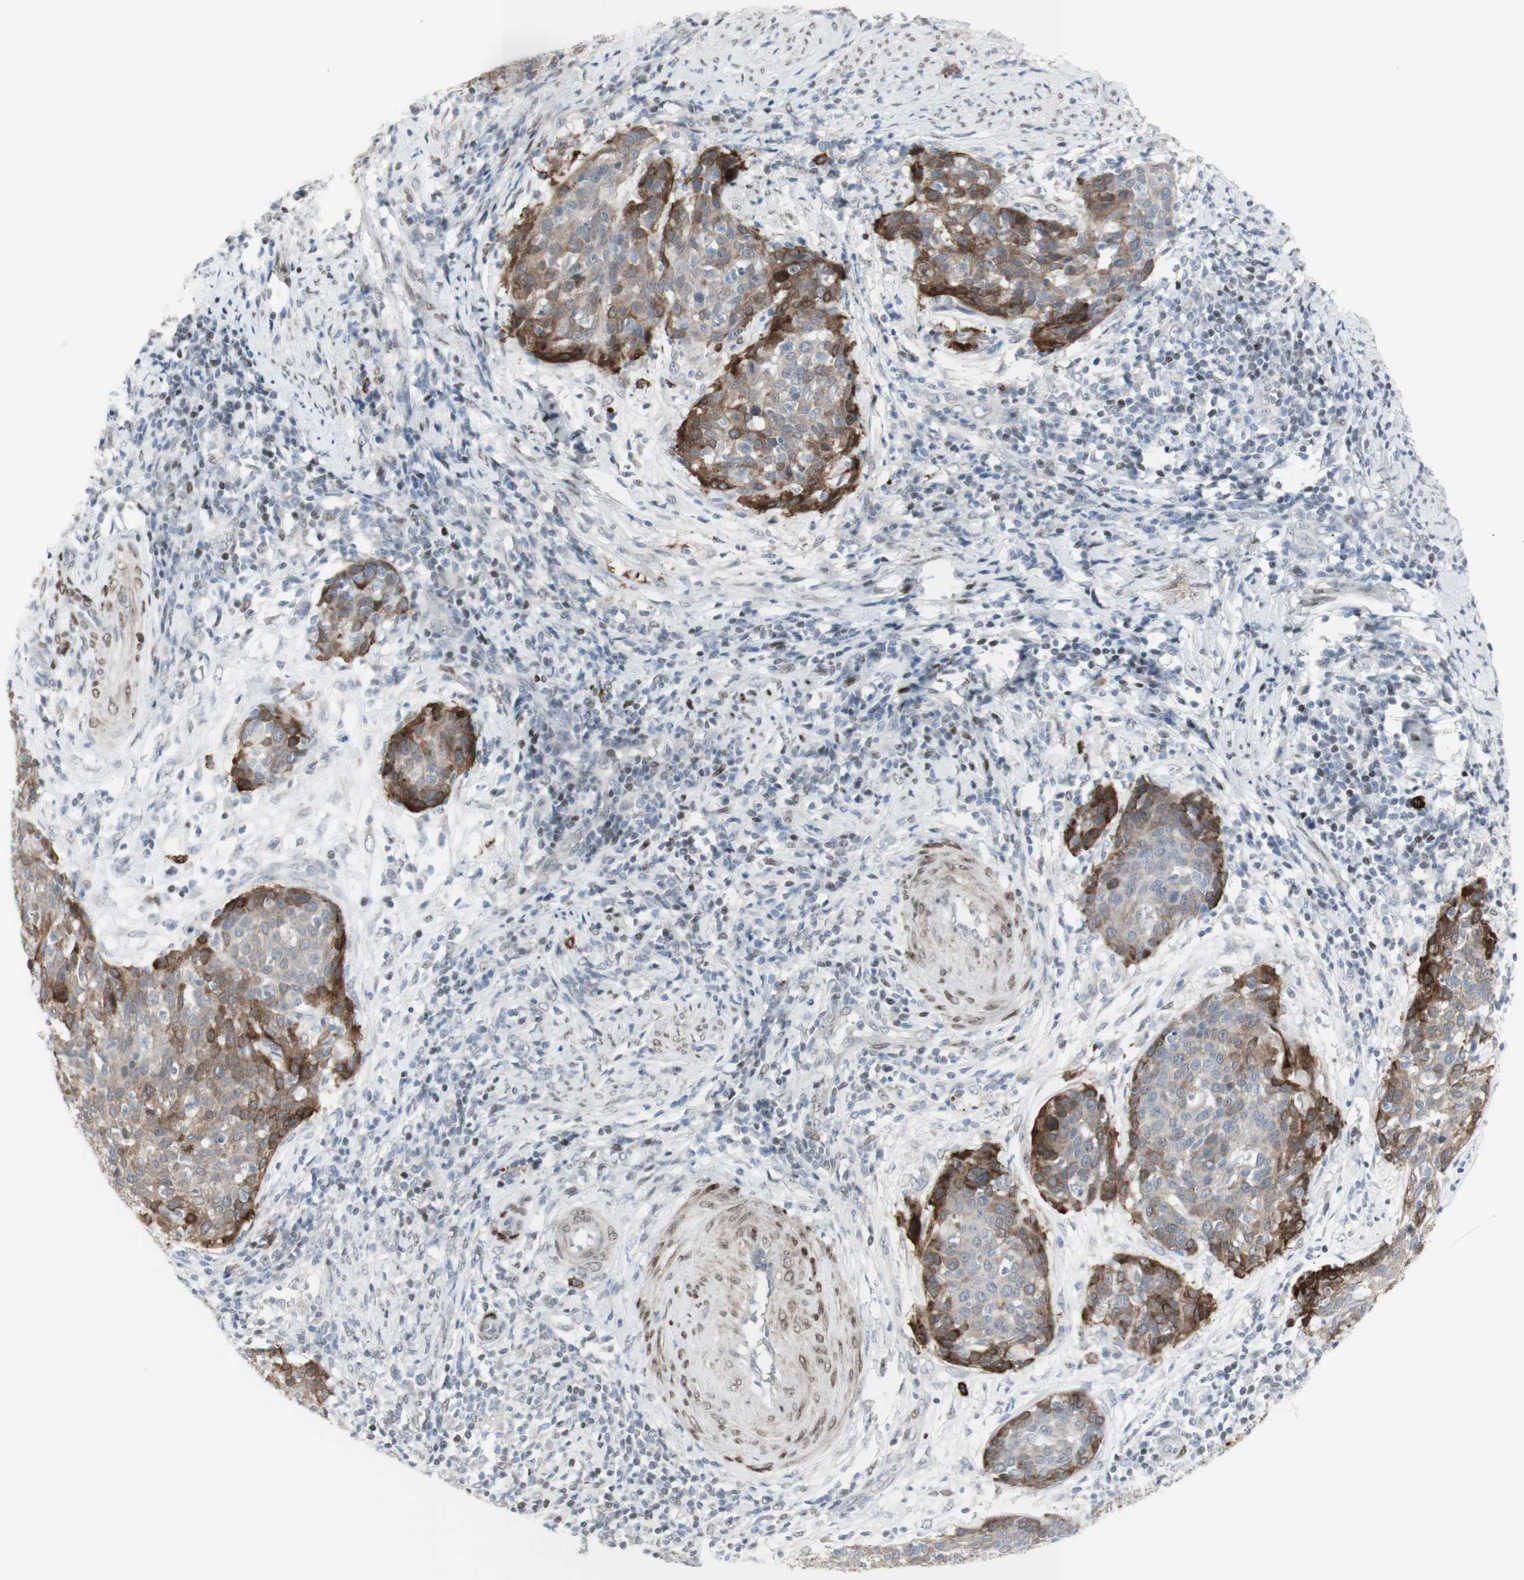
{"staining": {"intensity": "strong", "quantity": ">75%", "location": "cytoplasmic/membranous"}, "tissue": "cervical cancer", "cell_type": "Tumor cells", "image_type": "cancer", "snomed": [{"axis": "morphology", "description": "Squamous cell carcinoma, NOS"}, {"axis": "topography", "description": "Cervix"}], "caption": "The histopathology image reveals staining of cervical cancer, revealing strong cytoplasmic/membranous protein expression (brown color) within tumor cells.", "gene": "C1orf116", "patient": {"sex": "female", "age": 38}}